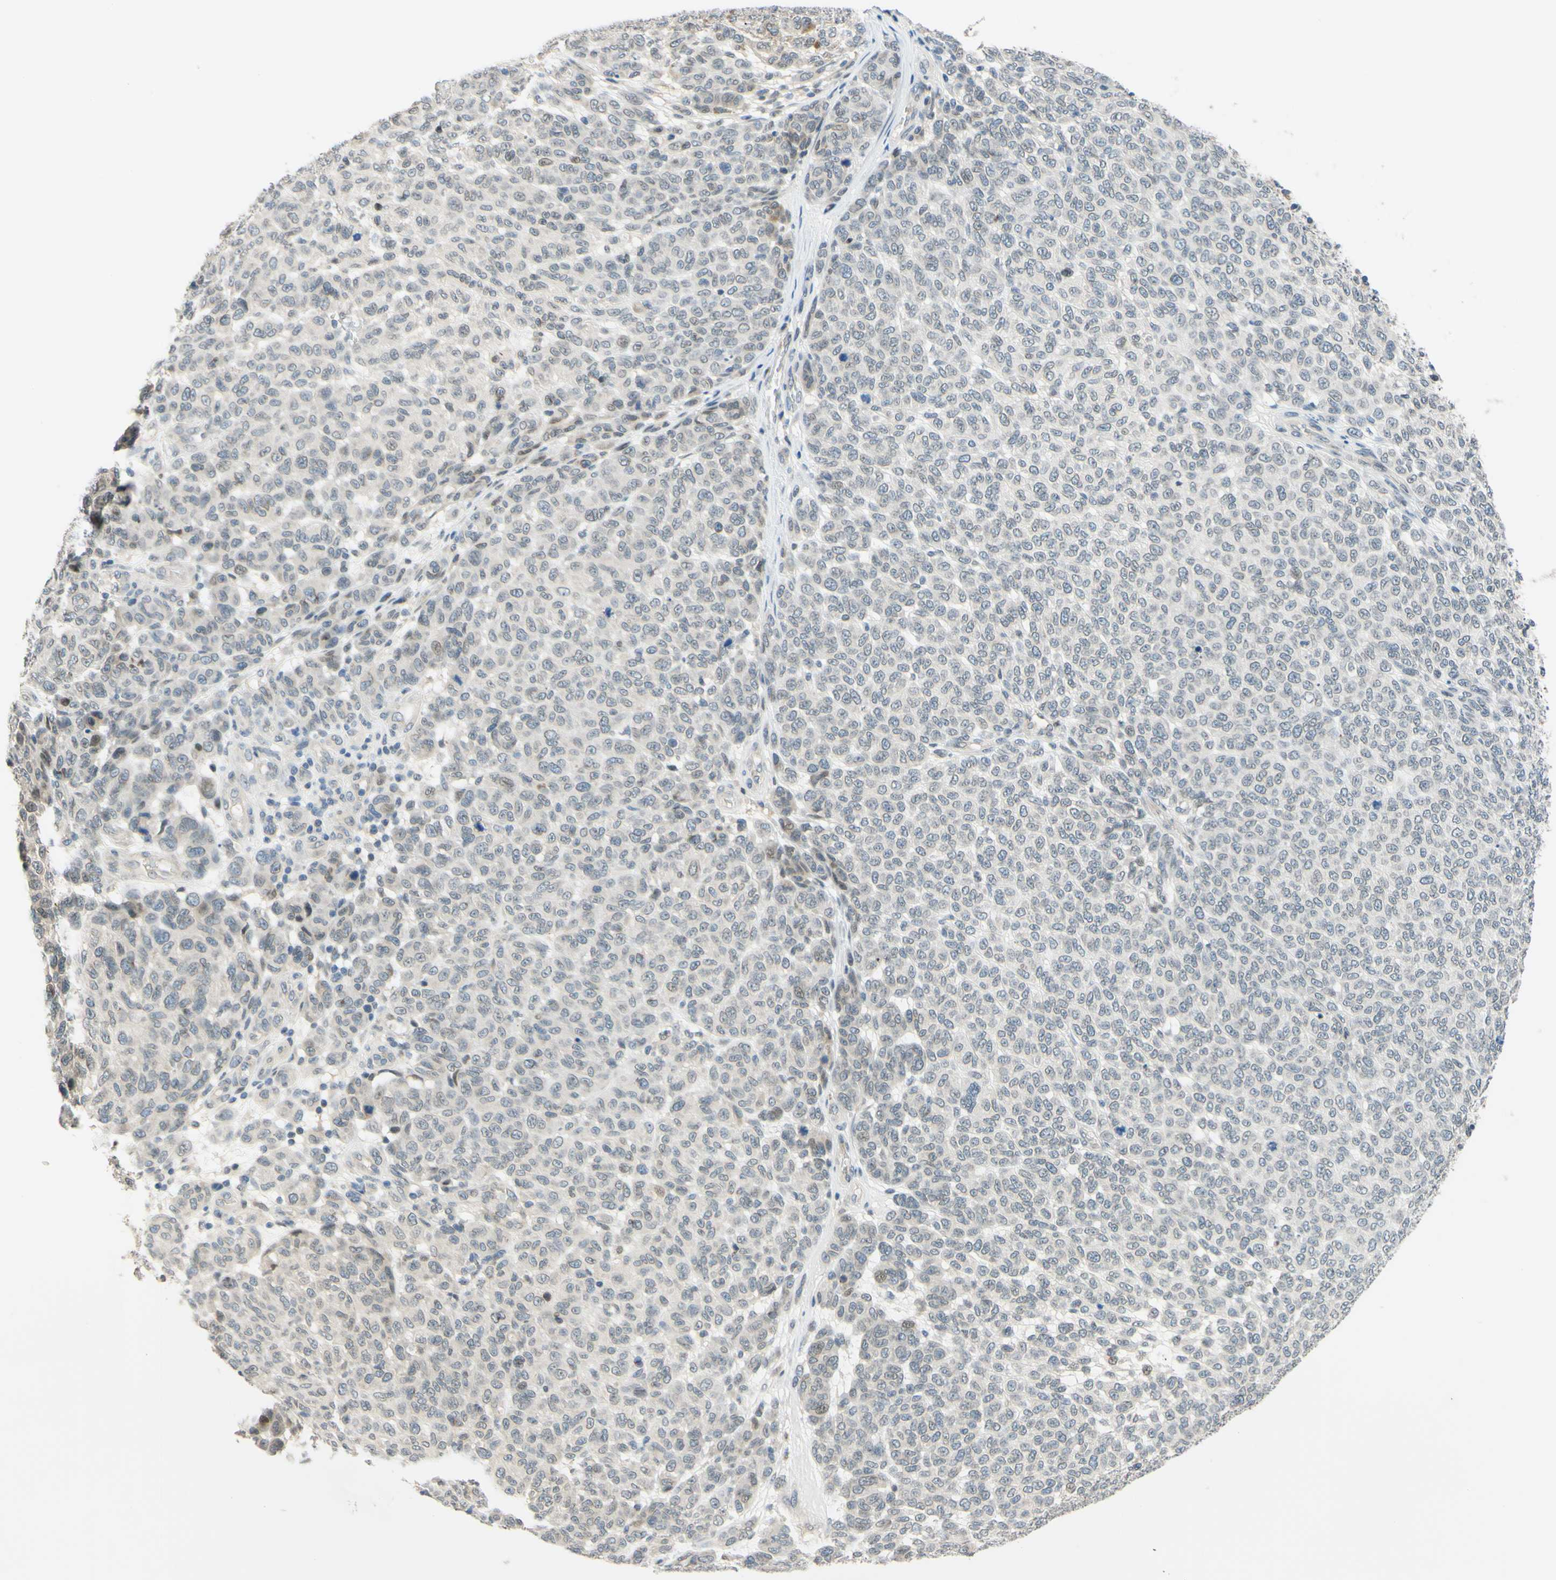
{"staining": {"intensity": "negative", "quantity": "none", "location": "none"}, "tissue": "melanoma", "cell_type": "Tumor cells", "image_type": "cancer", "snomed": [{"axis": "morphology", "description": "Malignant melanoma, NOS"}, {"axis": "topography", "description": "Skin"}], "caption": "This is an IHC micrograph of melanoma. There is no staining in tumor cells.", "gene": "C2CD2L", "patient": {"sex": "male", "age": 59}}